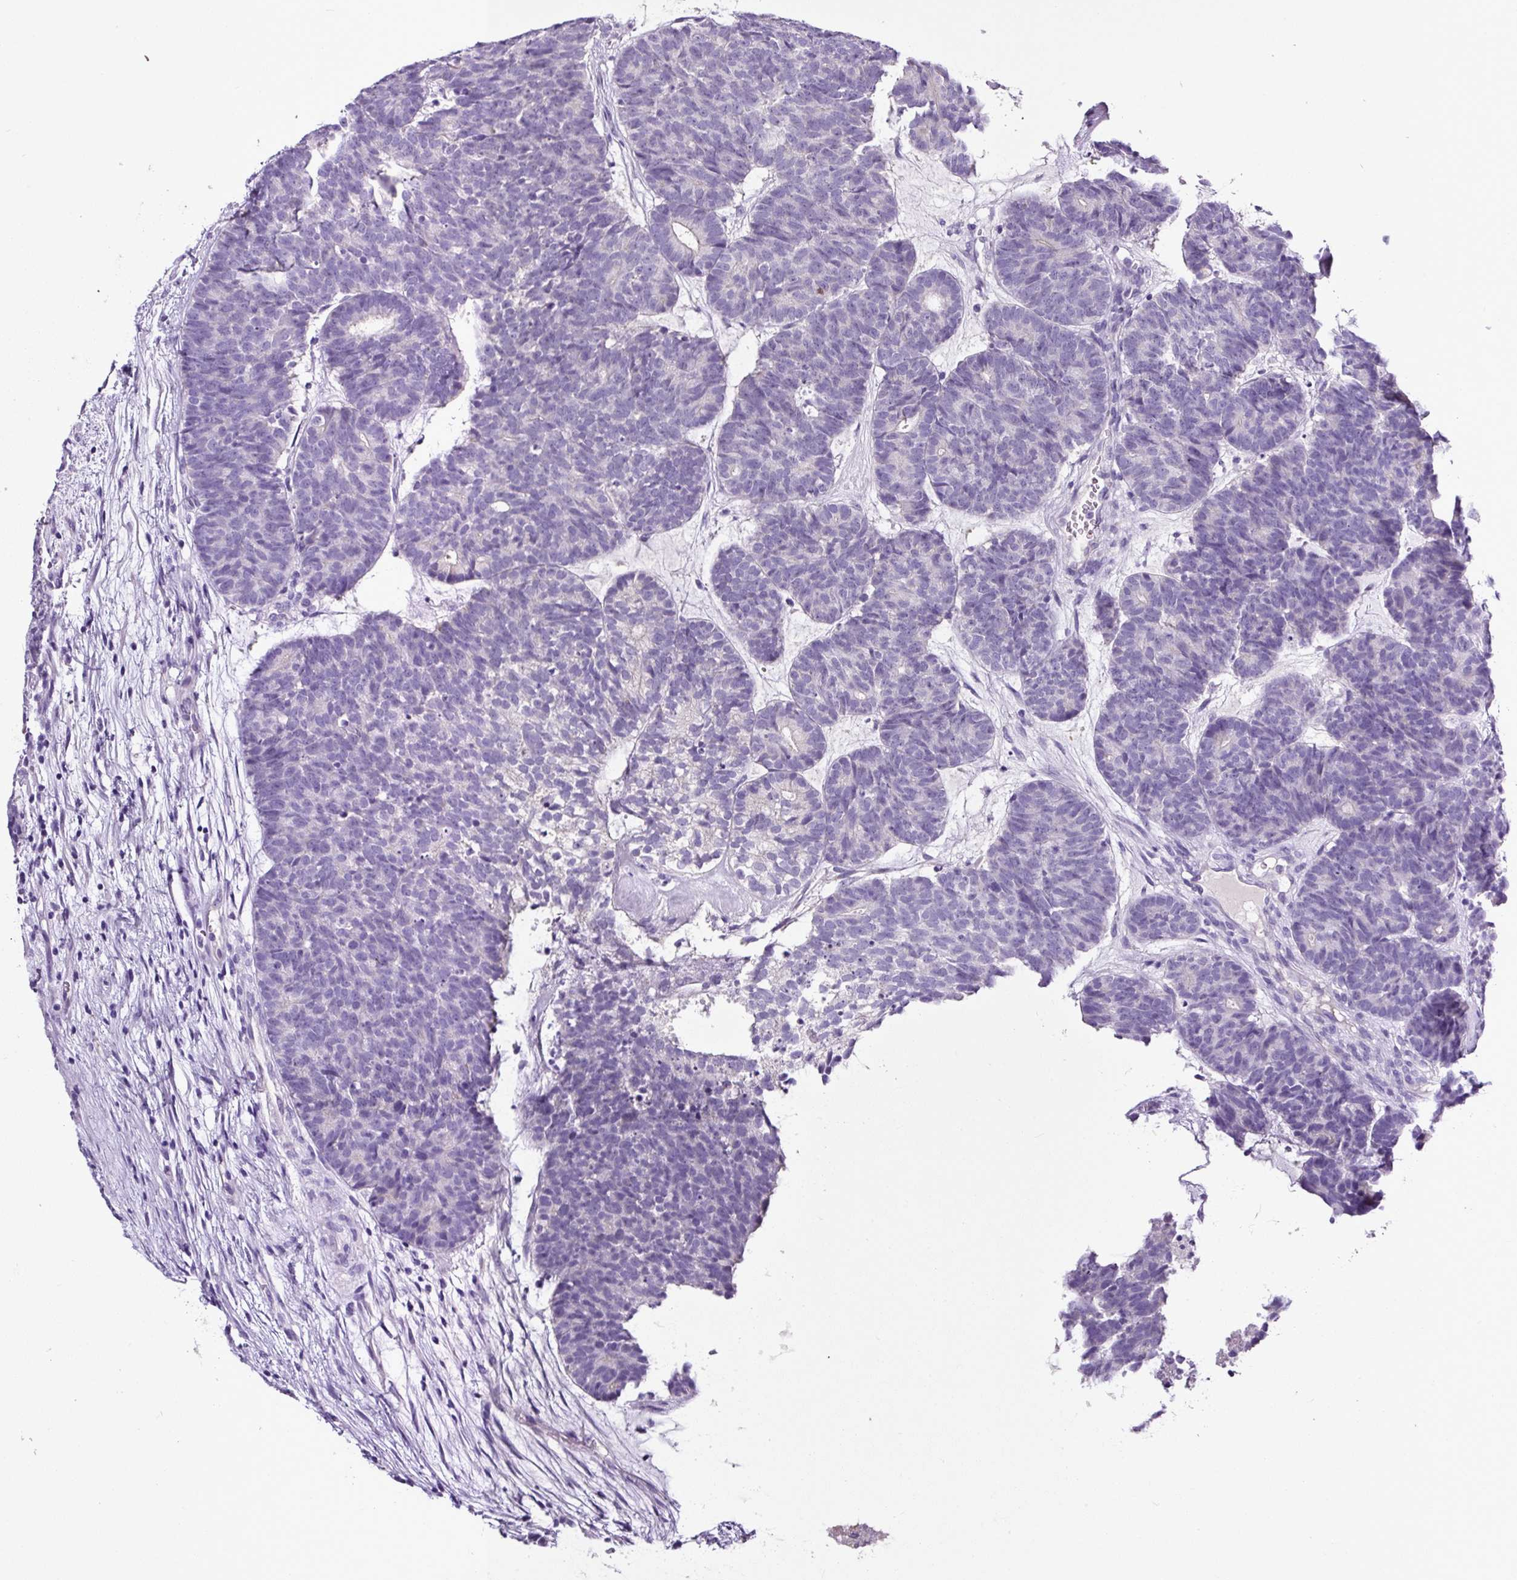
{"staining": {"intensity": "negative", "quantity": "none", "location": "none"}, "tissue": "head and neck cancer", "cell_type": "Tumor cells", "image_type": "cancer", "snomed": [{"axis": "morphology", "description": "Adenocarcinoma, NOS"}, {"axis": "topography", "description": "Head-Neck"}], "caption": "The photomicrograph demonstrates no significant expression in tumor cells of adenocarcinoma (head and neck). The staining was performed using DAB to visualize the protein expression in brown, while the nuclei were stained in blue with hematoxylin (Magnification: 20x).", "gene": "SP8", "patient": {"sex": "female", "age": 81}}